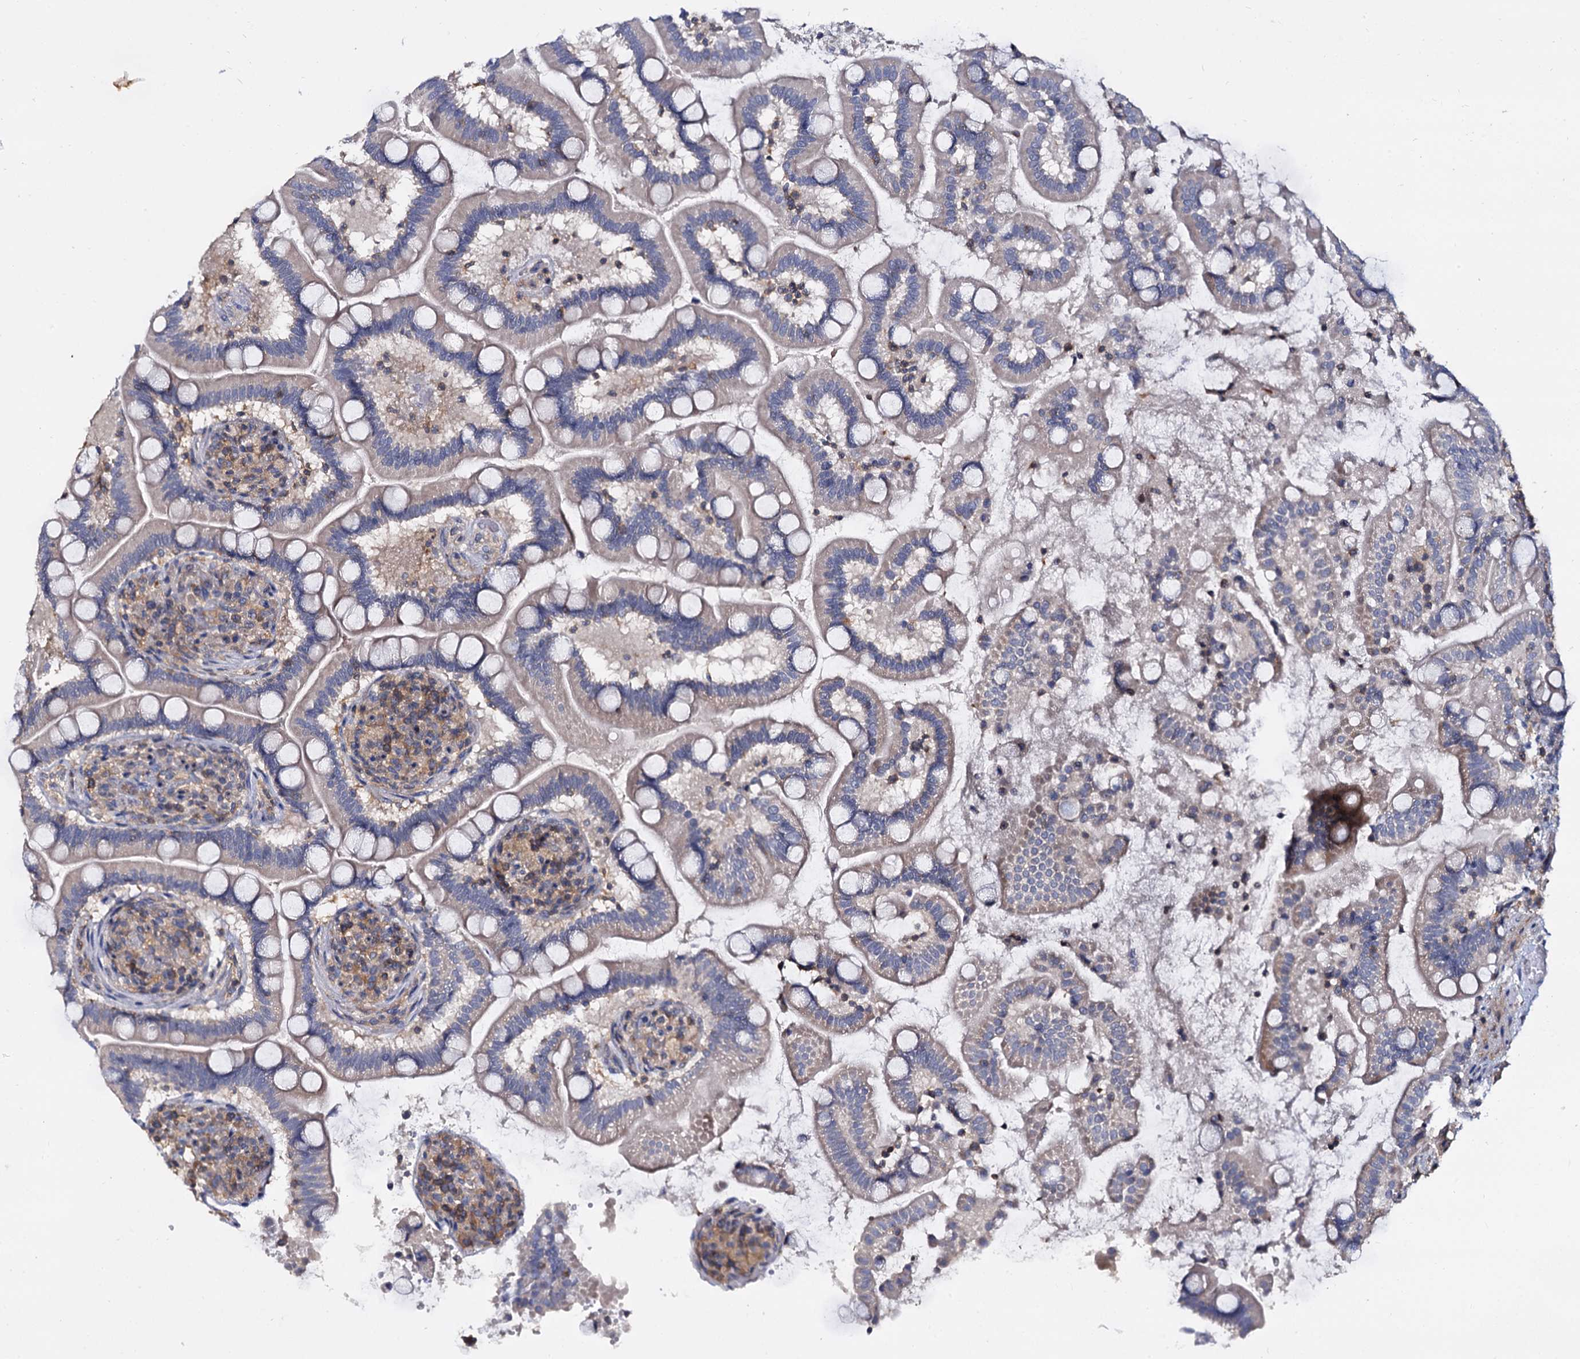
{"staining": {"intensity": "weak", "quantity": "<25%", "location": "cytoplasmic/membranous"}, "tissue": "small intestine", "cell_type": "Glandular cells", "image_type": "normal", "snomed": [{"axis": "morphology", "description": "Normal tissue, NOS"}, {"axis": "topography", "description": "Small intestine"}], "caption": "Immunohistochemical staining of normal small intestine shows no significant expression in glandular cells. Nuclei are stained in blue.", "gene": "ANKRD13A", "patient": {"sex": "female", "age": 64}}